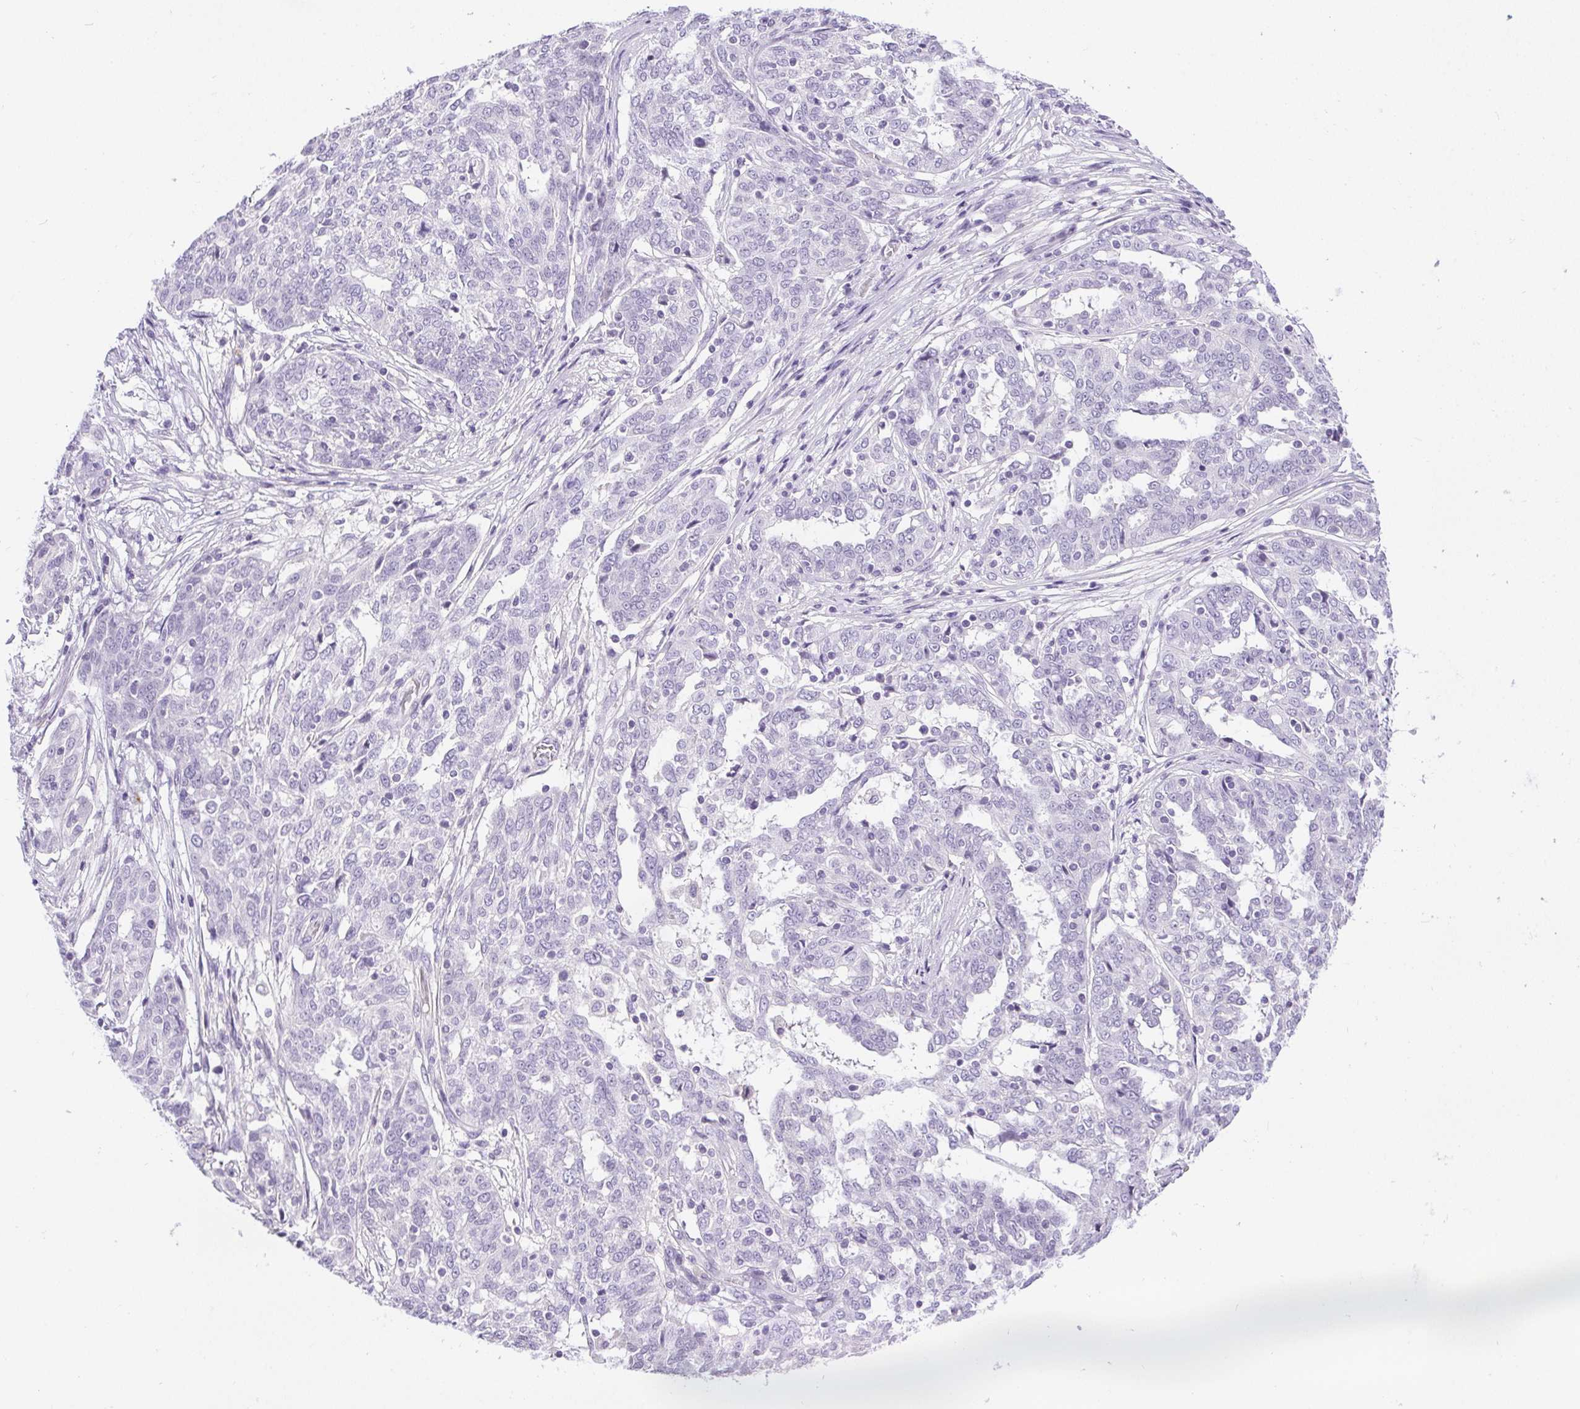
{"staining": {"intensity": "negative", "quantity": "none", "location": "none"}, "tissue": "ovarian cancer", "cell_type": "Tumor cells", "image_type": "cancer", "snomed": [{"axis": "morphology", "description": "Cystadenocarcinoma, serous, NOS"}, {"axis": "topography", "description": "Ovary"}], "caption": "This is an immunohistochemistry micrograph of ovarian cancer (serous cystadenocarcinoma). There is no positivity in tumor cells.", "gene": "C20orf85", "patient": {"sex": "female", "age": 67}}